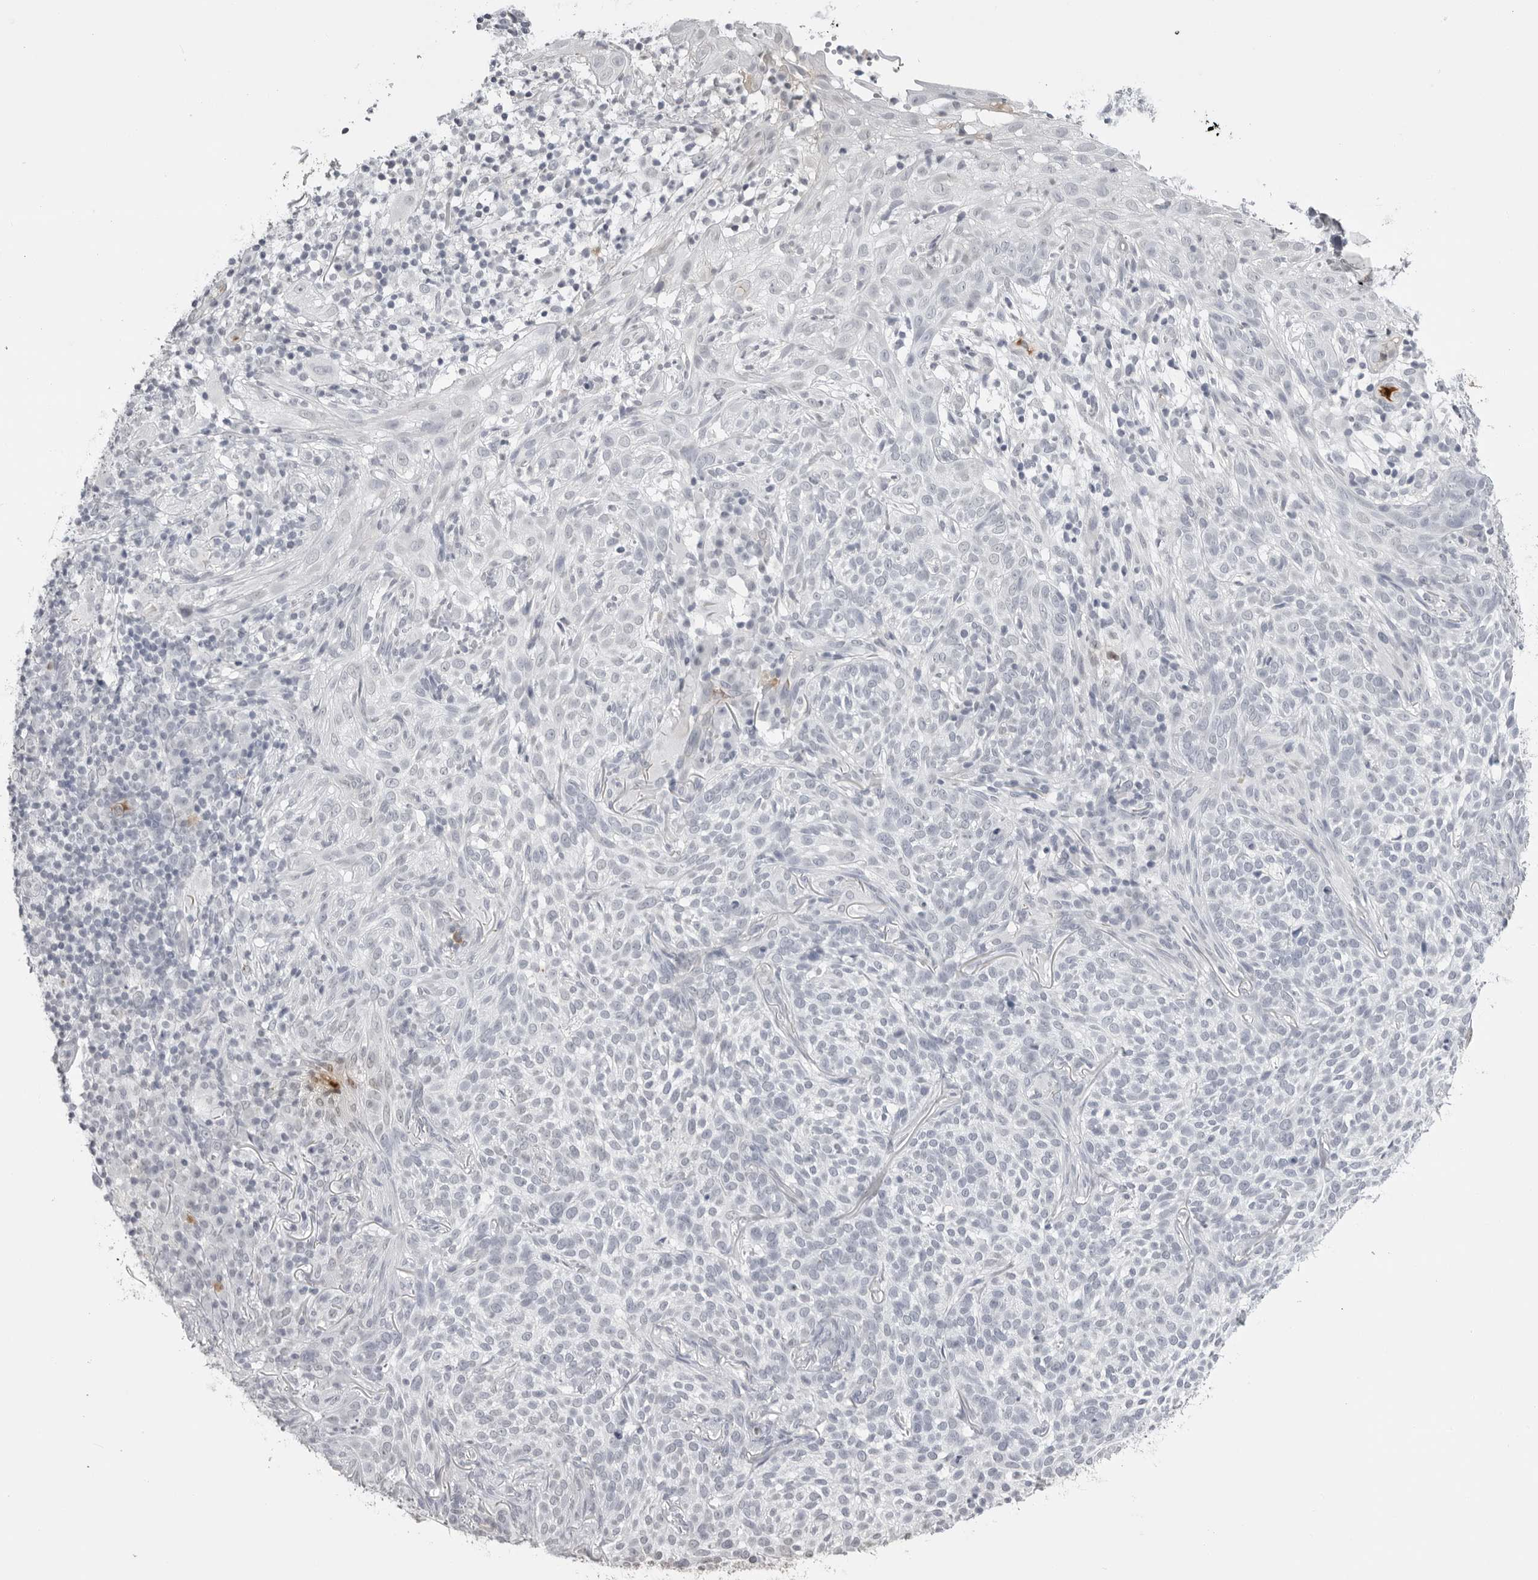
{"staining": {"intensity": "negative", "quantity": "none", "location": "none"}, "tissue": "skin cancer", "cell_type": "Tumor cells", "image_type": "cancer", "snomed": [{"axis": "morphology", "description": "Basal cell carcinoma"}, {"axis": "topography", "description": "Skin"}], "caption": "Immunohistochemistry image of skin basal cell carcinoma stained for a protein (brown), which reveals no positivity in tumor cells. (Stains: DAB (3,3'-diaminobenzidine) immunohistochemistry with hematoxylin counter stain, Microscopy: brightfield microscopy at high magnification).", "gene": "SERPINF2", "patient": {"sex": "female", "age": 64}}